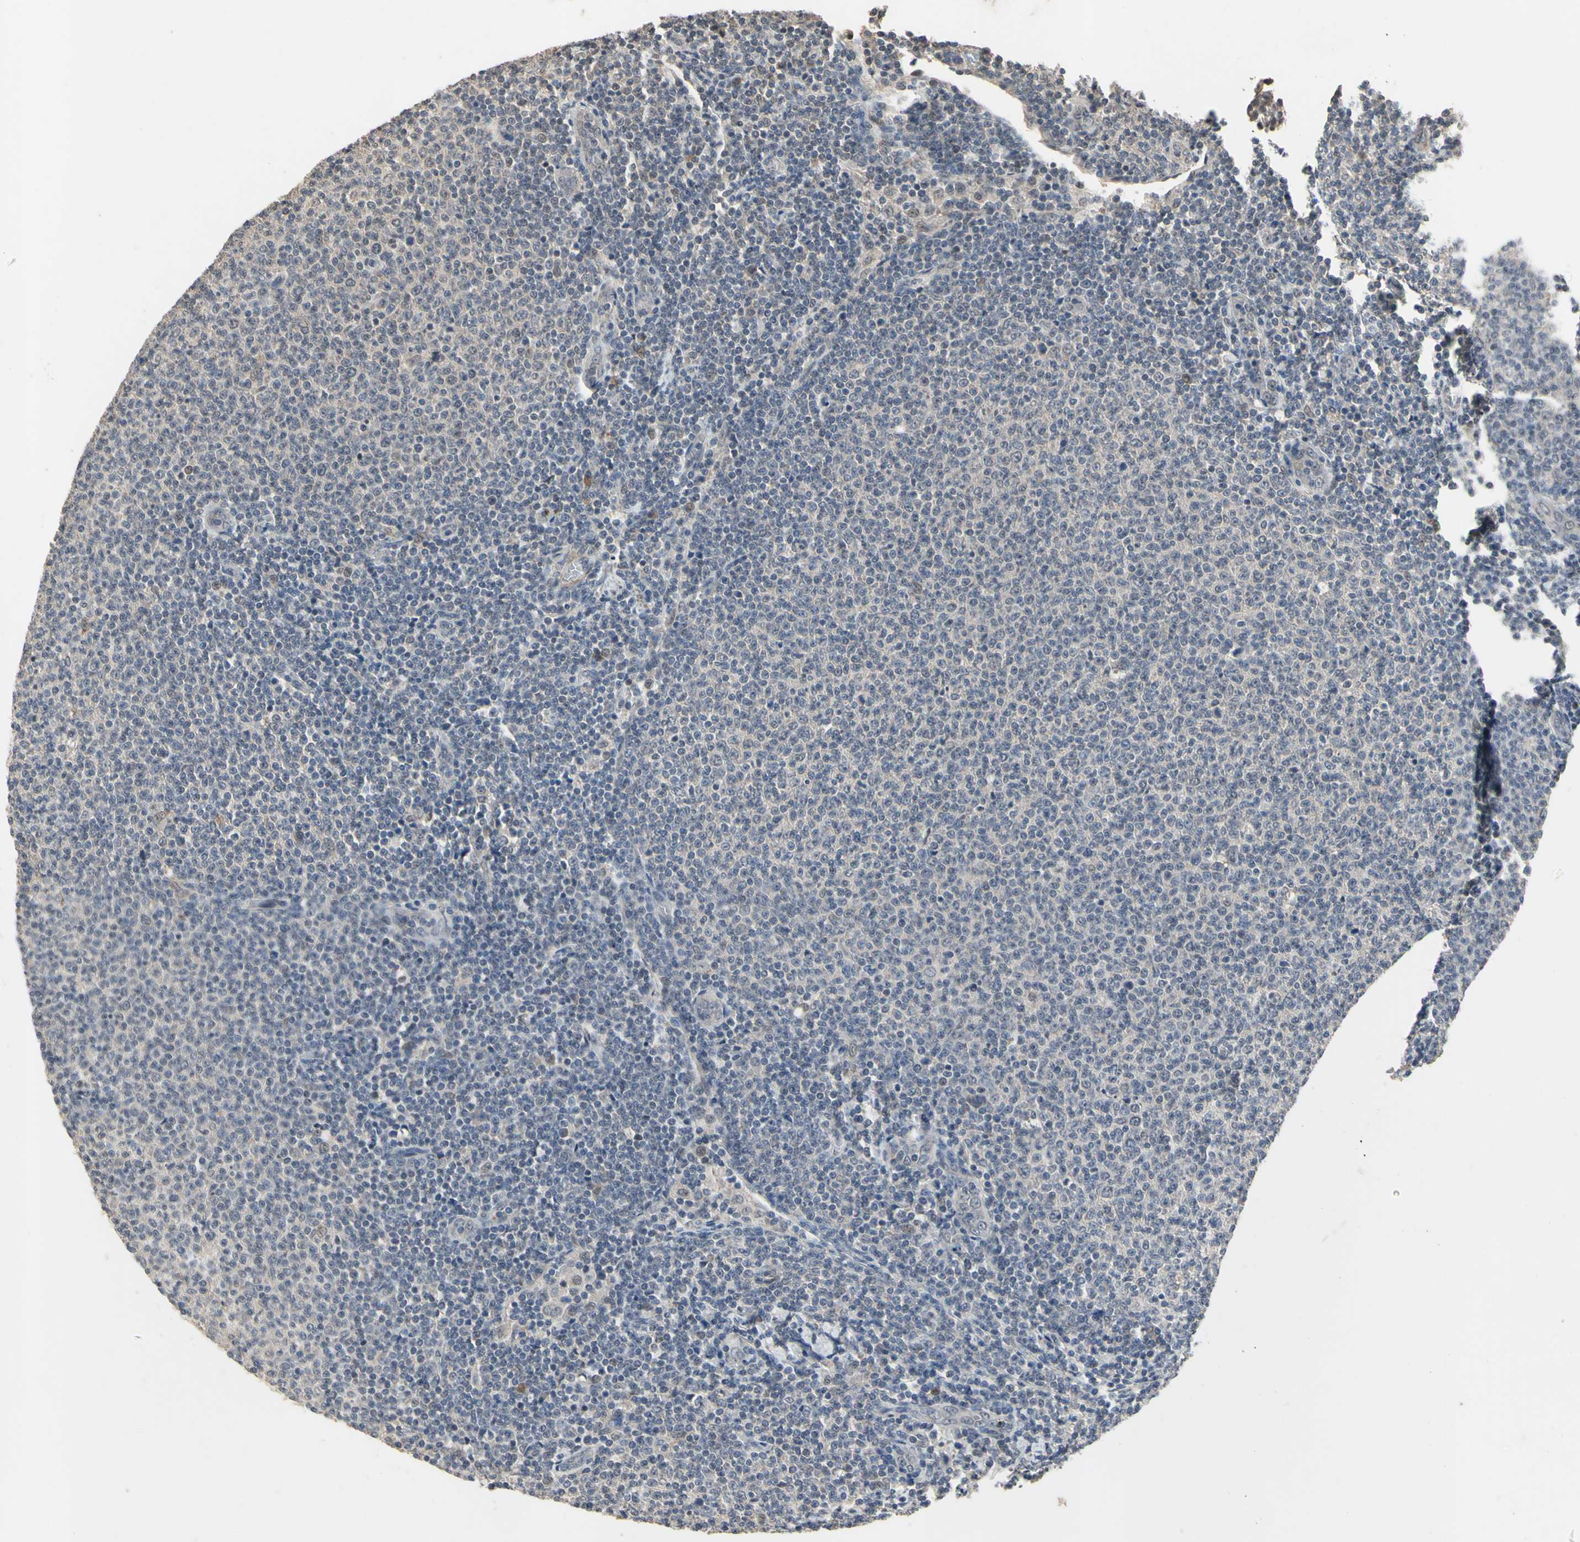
{"staining": {"intensity": "negative", "quantity": "none", "location": "none"}, "tissue": "lymphoma", "cell_type": "Tumor cells", "image_type": "cancer", "snomed": [{"axis": "morphology", "description": "Malignant lymphoma, non-Hodgkin's type, Low grade"}, {"axis": "topography", "description": "Lymph node"}], "caption": "Immunohistochemistry histopathology image of malignant lymphoma, non-Hodgkin's type (low-grade) stained for a protein (brown), which displays no staining in tumor cells.", "gene": "ZNF174", "patient": {"sex": "male", "age": 66}}